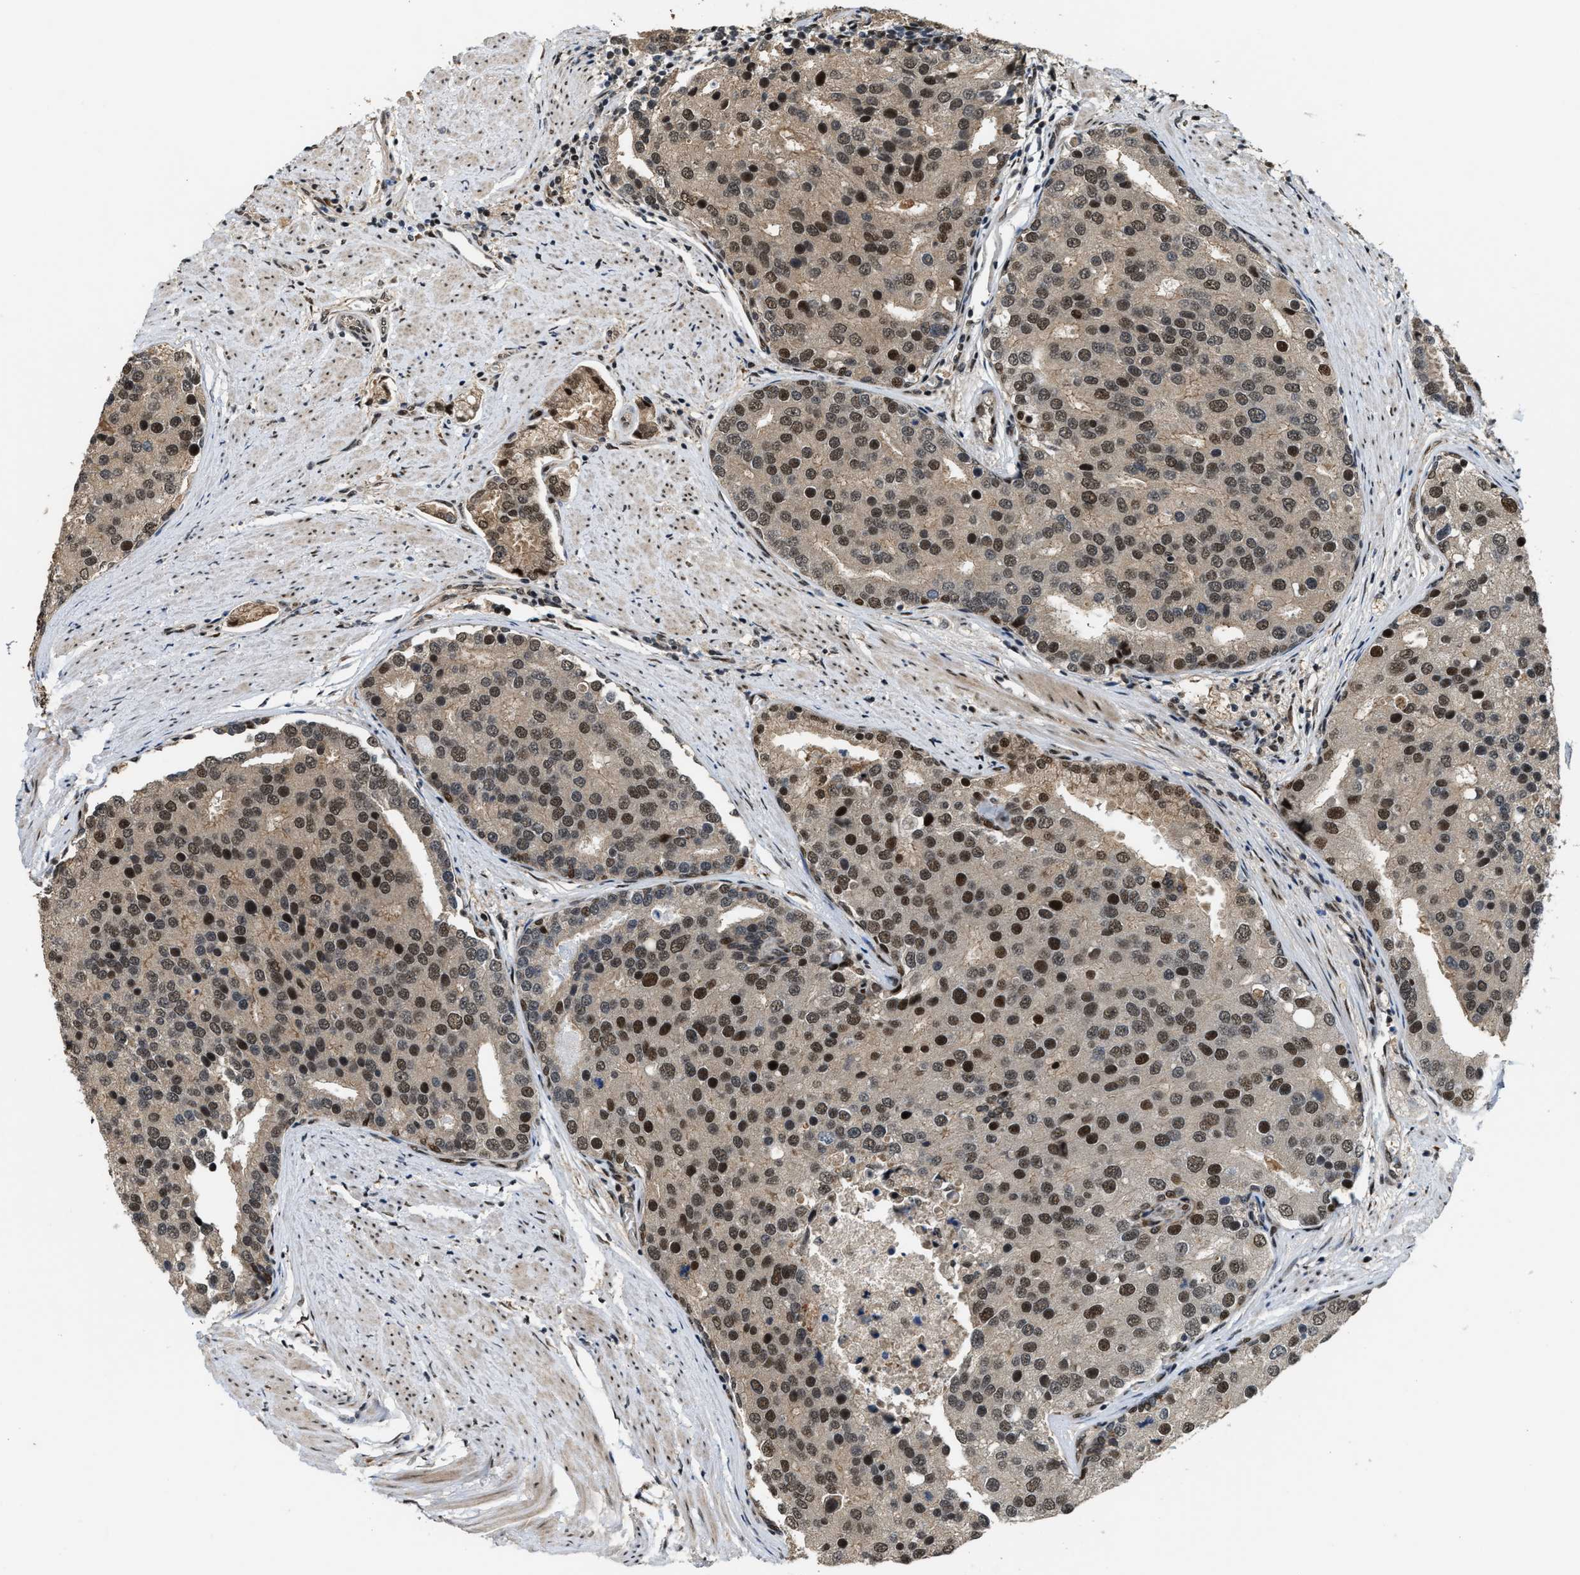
{"staining": {"intensity": "strong", "quantity": "25%-75%", "location": "nuclear"}, "tissue": "prostate cancer", "cell_type": "Tumor cells", "image_type": "cancer", "snomed": [{"axis": "morphology", "description": "Adenocarcinoma, High grade"}, {"axis": "topography", "description": "Prostate"}], "caption": "DAB immunohistochemical staining of prostate cancer exhibits strong nuclear protein staining in about 25%-75% of tumor cells.", "gene": "SERTAD2", "patient": {"sex": "male", "age": 50}}